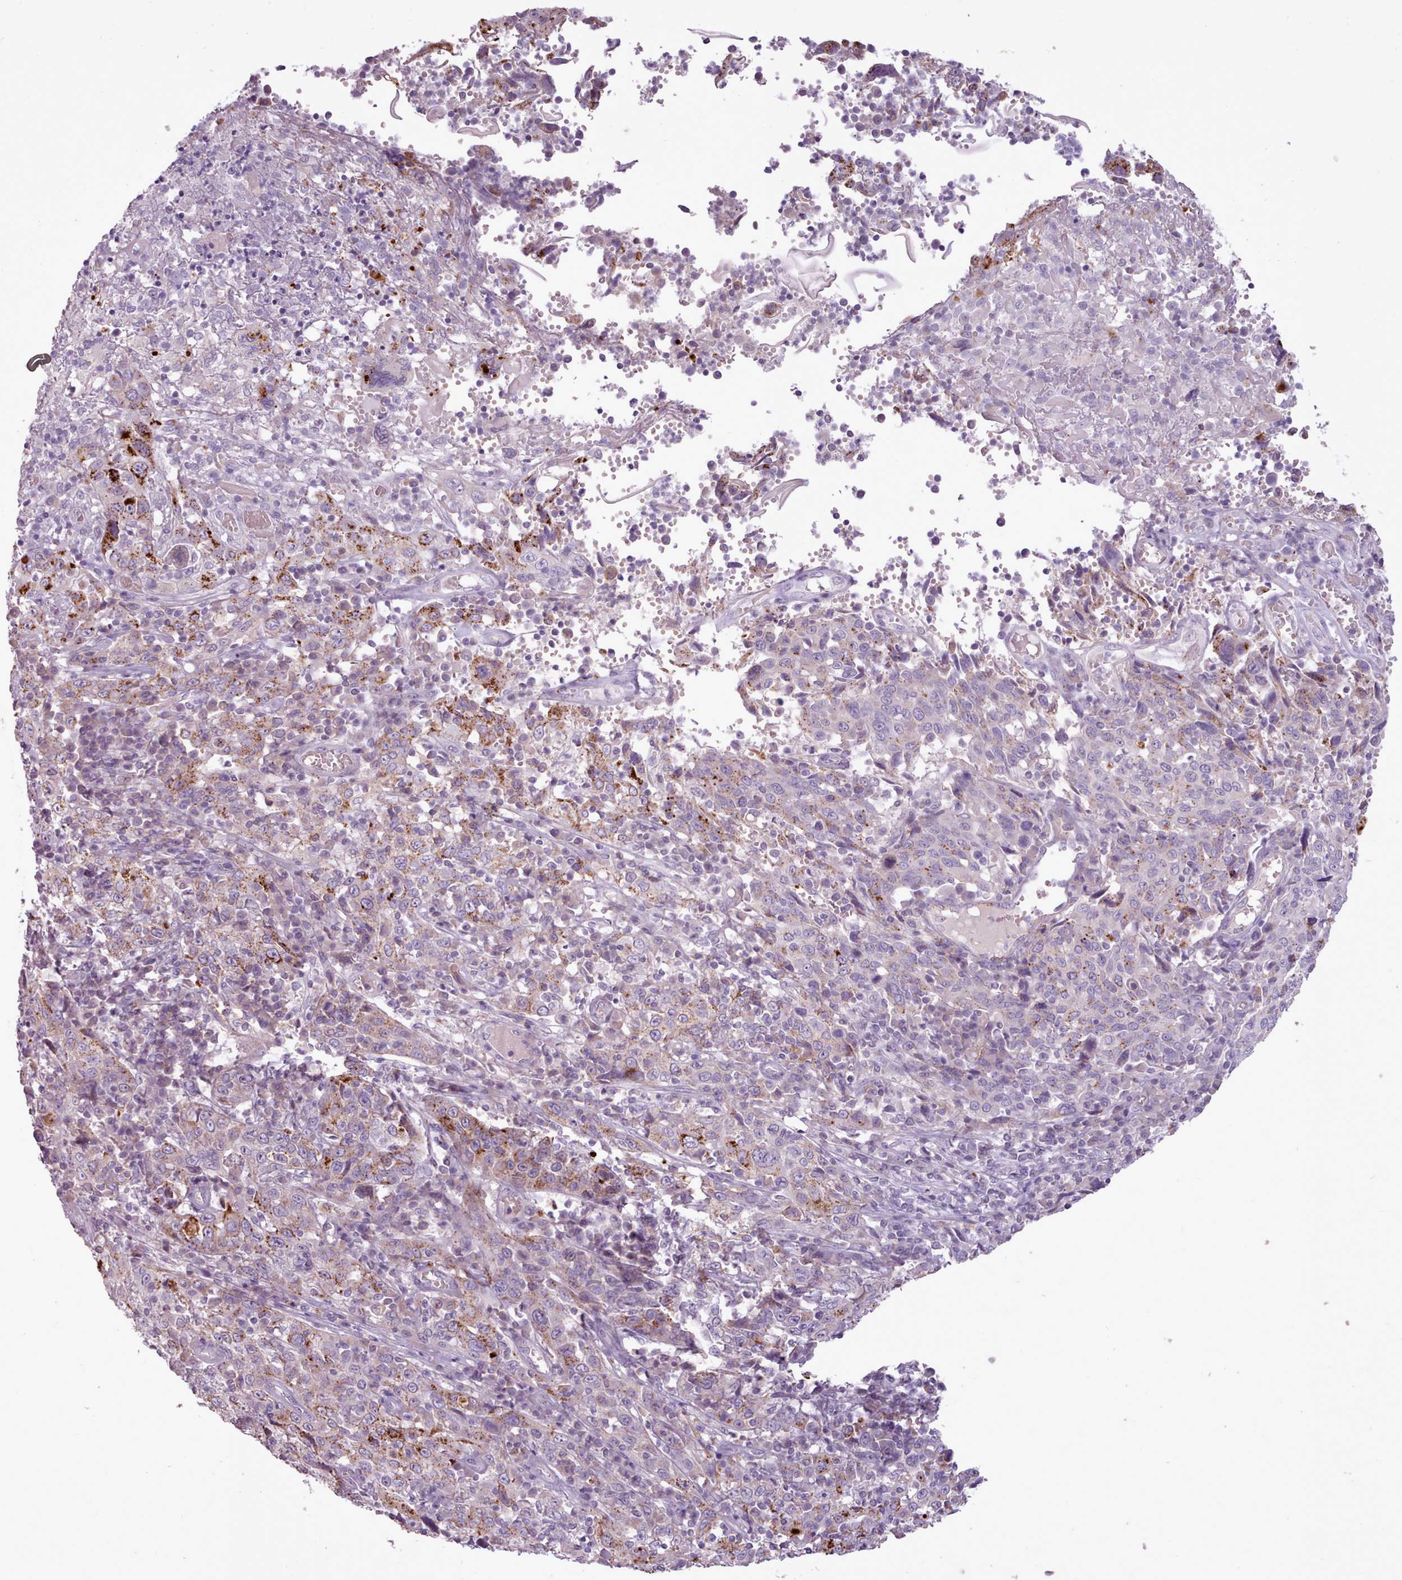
{"staining": {"intensity": "moderate", "quantity": "<25%", "location": "cytoplasmic/membranous"}, "tissue": "cervical cancer", "cell_type": "Tumor cells", "image_type": "cancer", "snomed": [{"axis": "morphology", "description": "Squamous cell carcinoma, NOS"}, {"axis": "topography", "description": "Cervix"}], "caption": "Protein expression analysis of human squamous cell carcinoma (cervical) reveals moderate cytoplasmic/membranous expression in approximately <25% of tumor cells. (brown staining indicates protein expression, while blue staining denotes nuclei).", "gene": "ATRAID", "patient": {"sex": "female", "age": 46}}